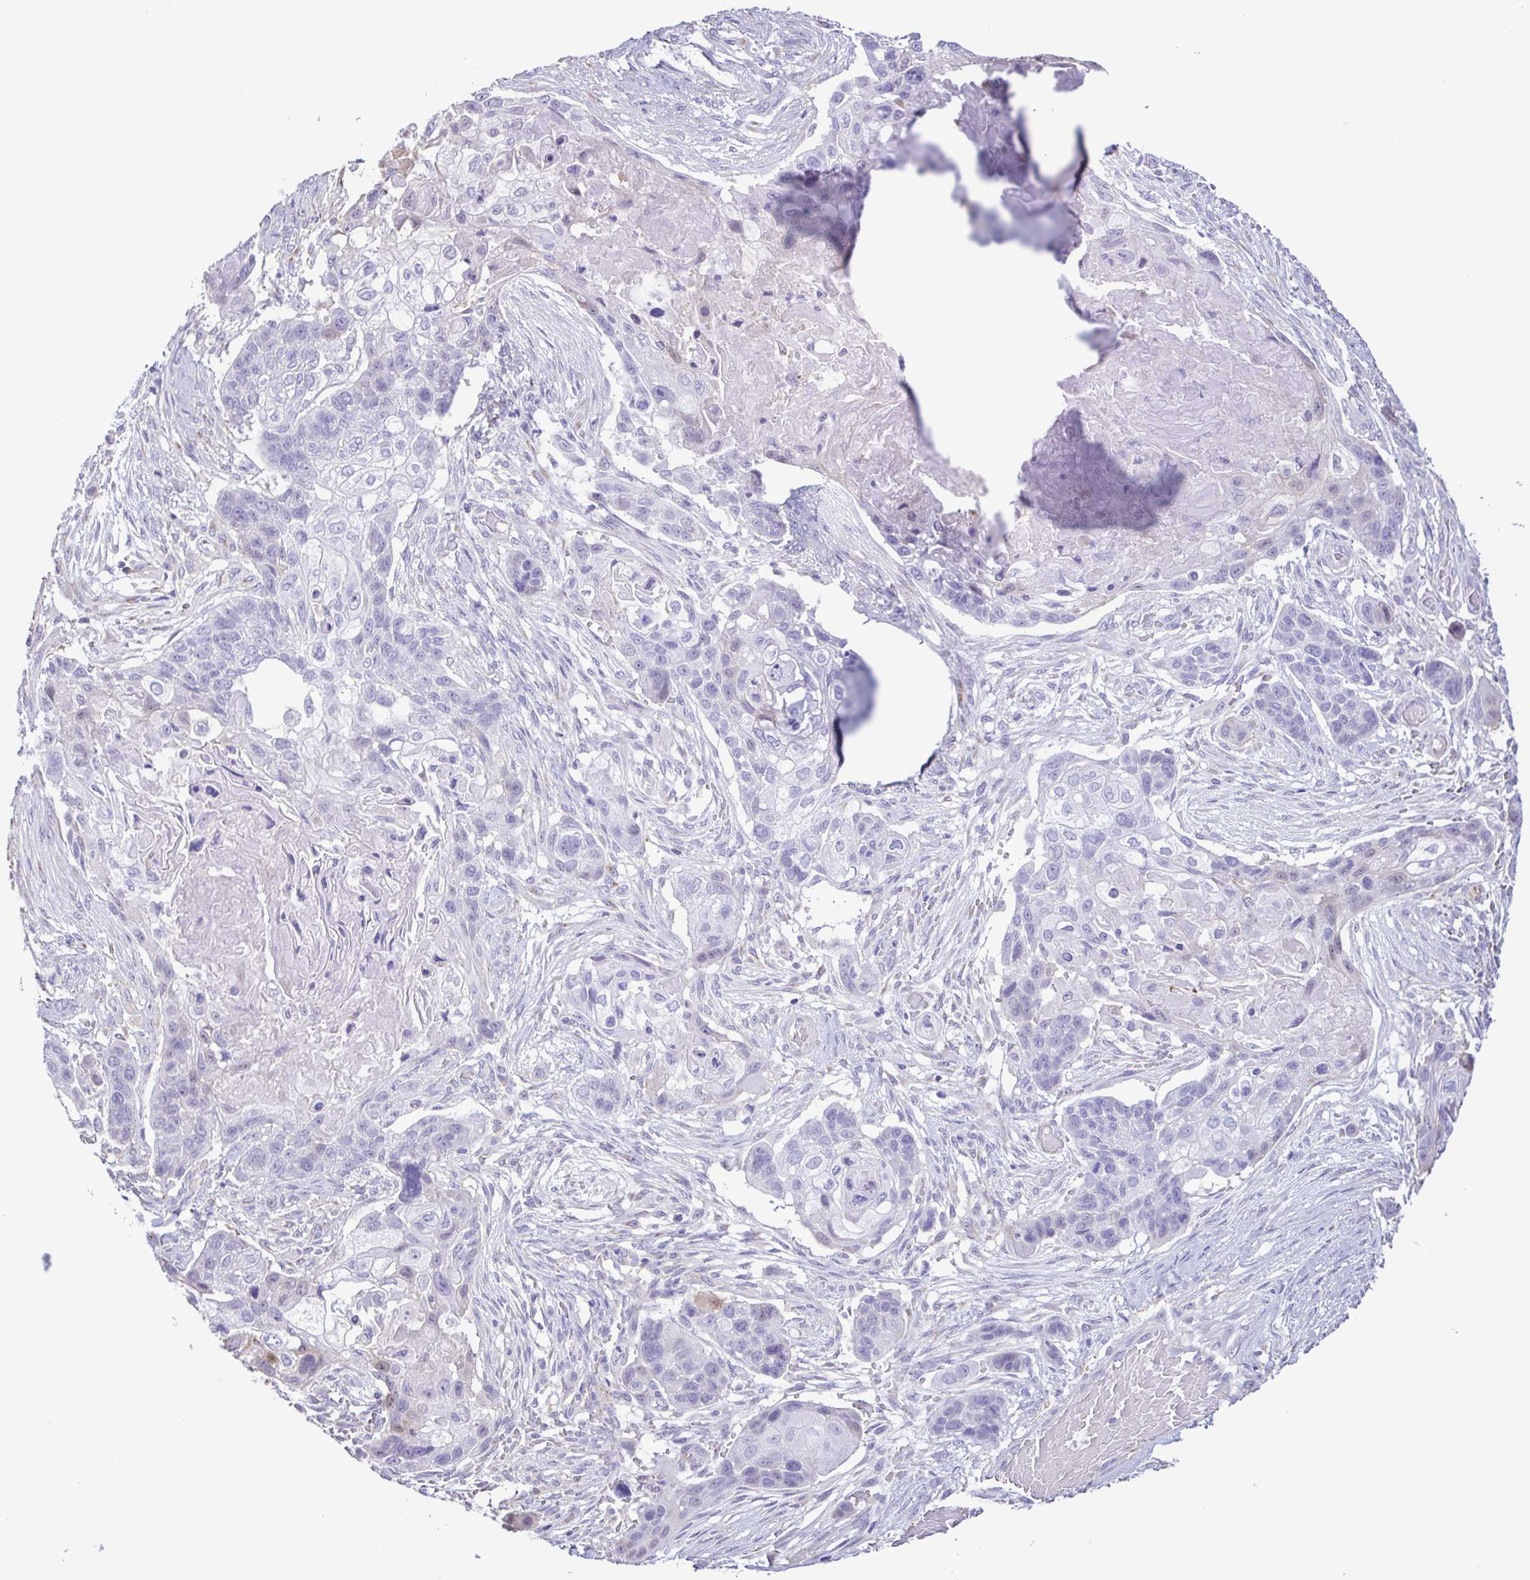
{"staining": {"intensity": "negative", "quantity": "none", "location": "none"}, "tissue": "lung cancer", "cell_type": "Tumor cells", "image_type": "cancer", "snomed": [{"axis": "morphology", "description": "Squamous cell carcinoma, NOS"}, {"axis": "topography", "description": "Lung"}], "caption": "Immunohistochemistry (IHC) photomicrograph of human squamous cell carcinoma (lung) stained for a protein (brown), which displays no staining in tumor cells. Nuclei are stained in blue.", "gene": "CYP17A1", "patient": {"sex": "male", "age": 69}}